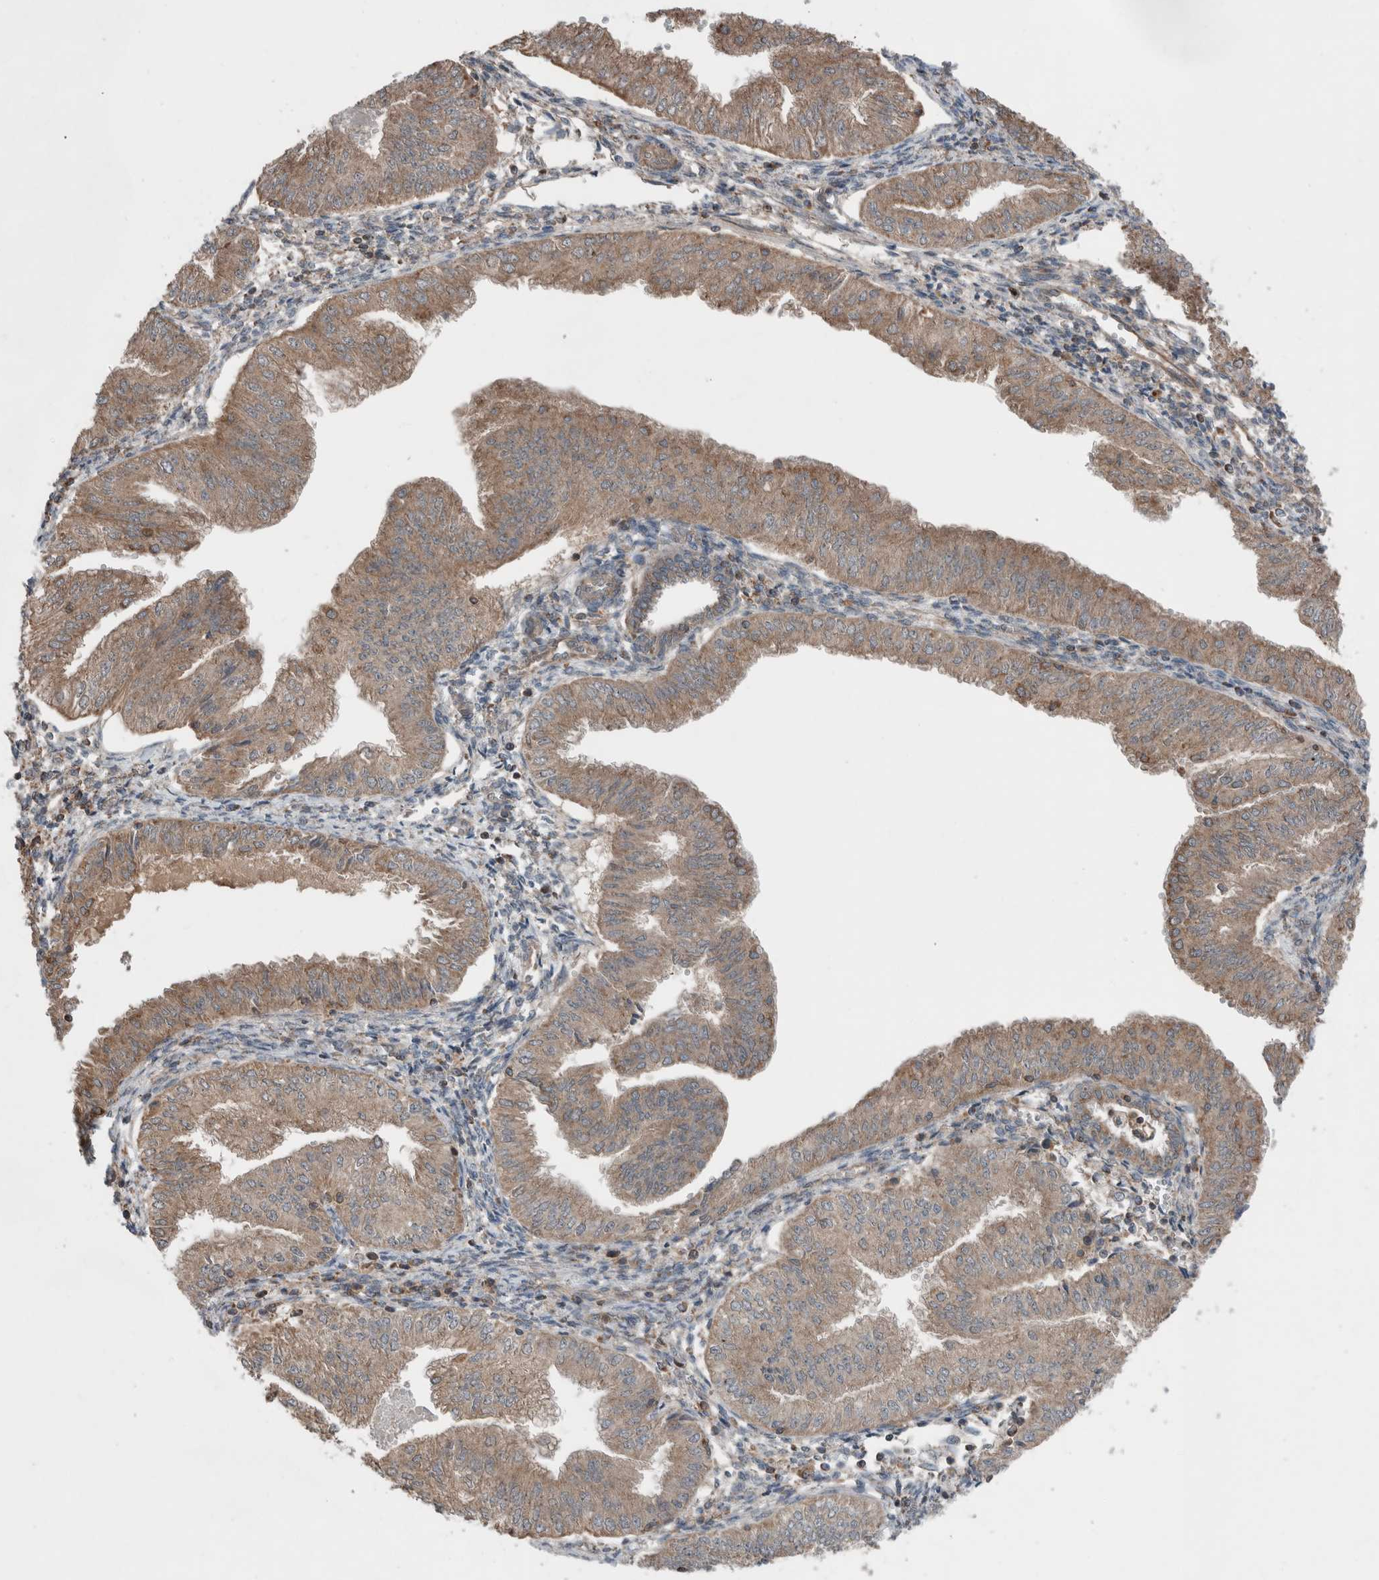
{"staining": {"intensity": "moderate", "quantity": ">75%", "location": "cytoplasmic/membranous"}, "tissue": "endometrial cancer", "cell_type": "Tumor cells", "image_type": "cancer", "snomed": [{"axis": "morphology", "description": "Normal tissue, NOS"}, {"axis": "morphology", "description": "Adenocarcinoma, NOS"}, {"axis": "topography", "description": "Endometrium"}], "caption": "IHC staining of endometrial cancer (adenocarcinoma), which reveals medium levels of moderate cytoplasmic/membranous expression in about >75% of tumor cells indicating moderate cytoplasmic/membranous protein expression. The staining was performed using DAB (brown) for protein detection and nuclei were counterstained in hematoxylin (blue).", "gene": "KLK14", "patient": {"sex": "female", "age": 53}}